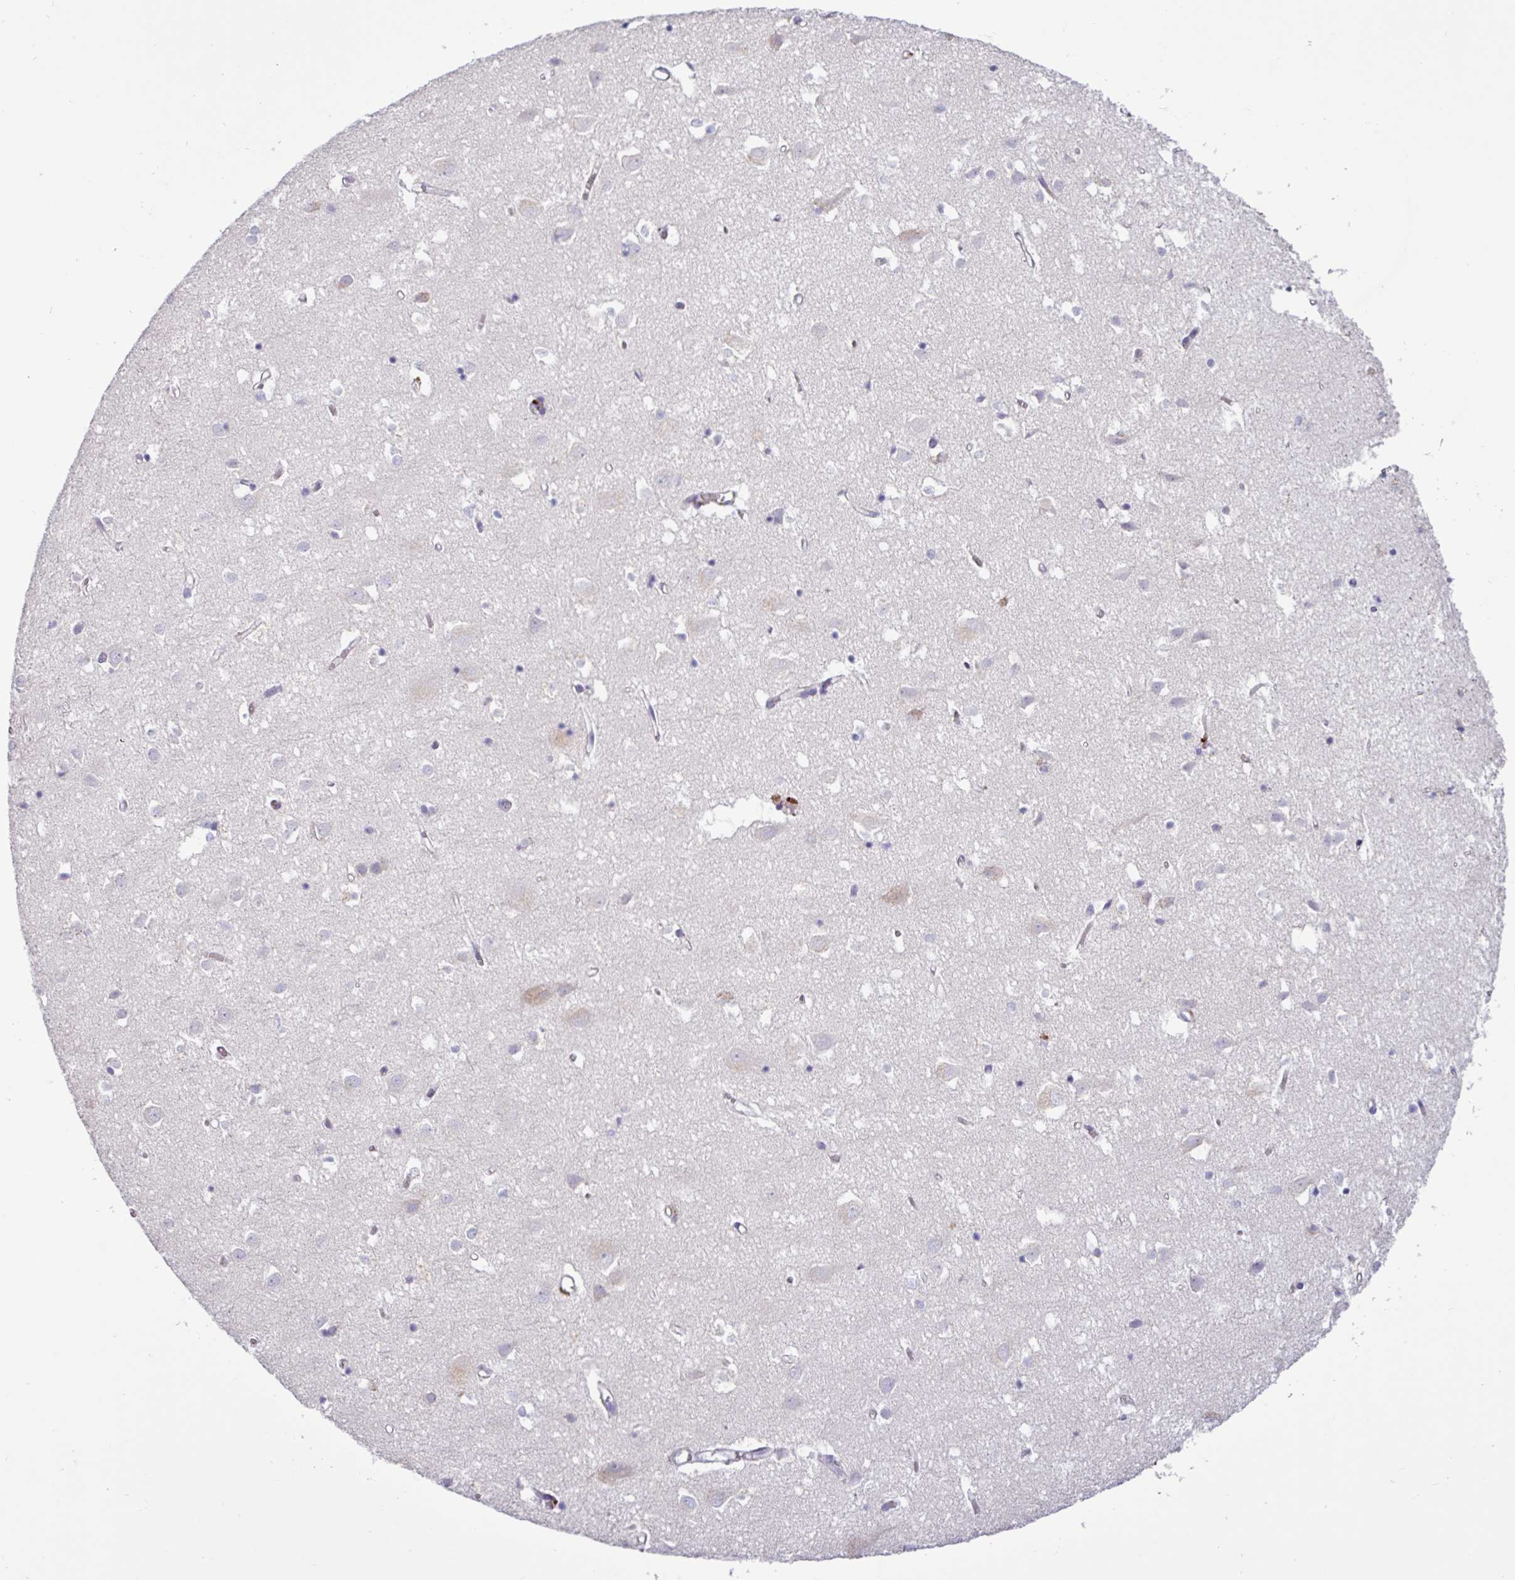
{"staining": {"intensity": "negative", "quantity": "none", "location": "none"}, "tissue": "cerebral cortex", "cell_type": "Endothelial cells", "image_type": "normal", "snomed": [{"axis": "morphology", "description": "Normal tissue, NOS"}, {"axis": "topography", "description": "Cerebral cortex"}], "caption": "A high-resolution histopathology image shows immunohistochemistry staining of benign cerebral cortex, which shows no significant positivity in endothelial cells. The staining was performed using DAB (3,3'-diaminobenzidine) to visualize the protein expression in brown, while the nuclei were stained in blue with hematoxylin (Magnification: 20x).", "gene": "AMIGO2", "patient": {"sex": "male", "age": 70}}